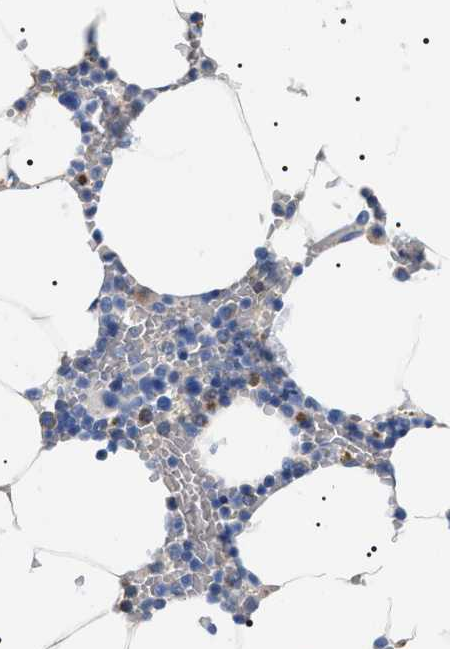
{"staining": {"intensity": "strong", "quantity": "<25%", "location": "cytoplasmic/membranous"}, "tissue": "bone marrow", "cell_type": "Hematopoietic cells", "image_type": "normal", "snomed": [{"axis": "morphology", "description": "Normal tissue, NOS"}, {"axis": "topography", "description": "Bone marrow"}], "caption": "DAB (3,3'-diaminobenzidine) immunohistochemical staining of benign human bone marrow exhibits strong cytoplasmic/membranous protein expression in about <25% of hematopoietic cells.", "gene": "TMEM222", "patient": {"sex": "male", "age": 70}}